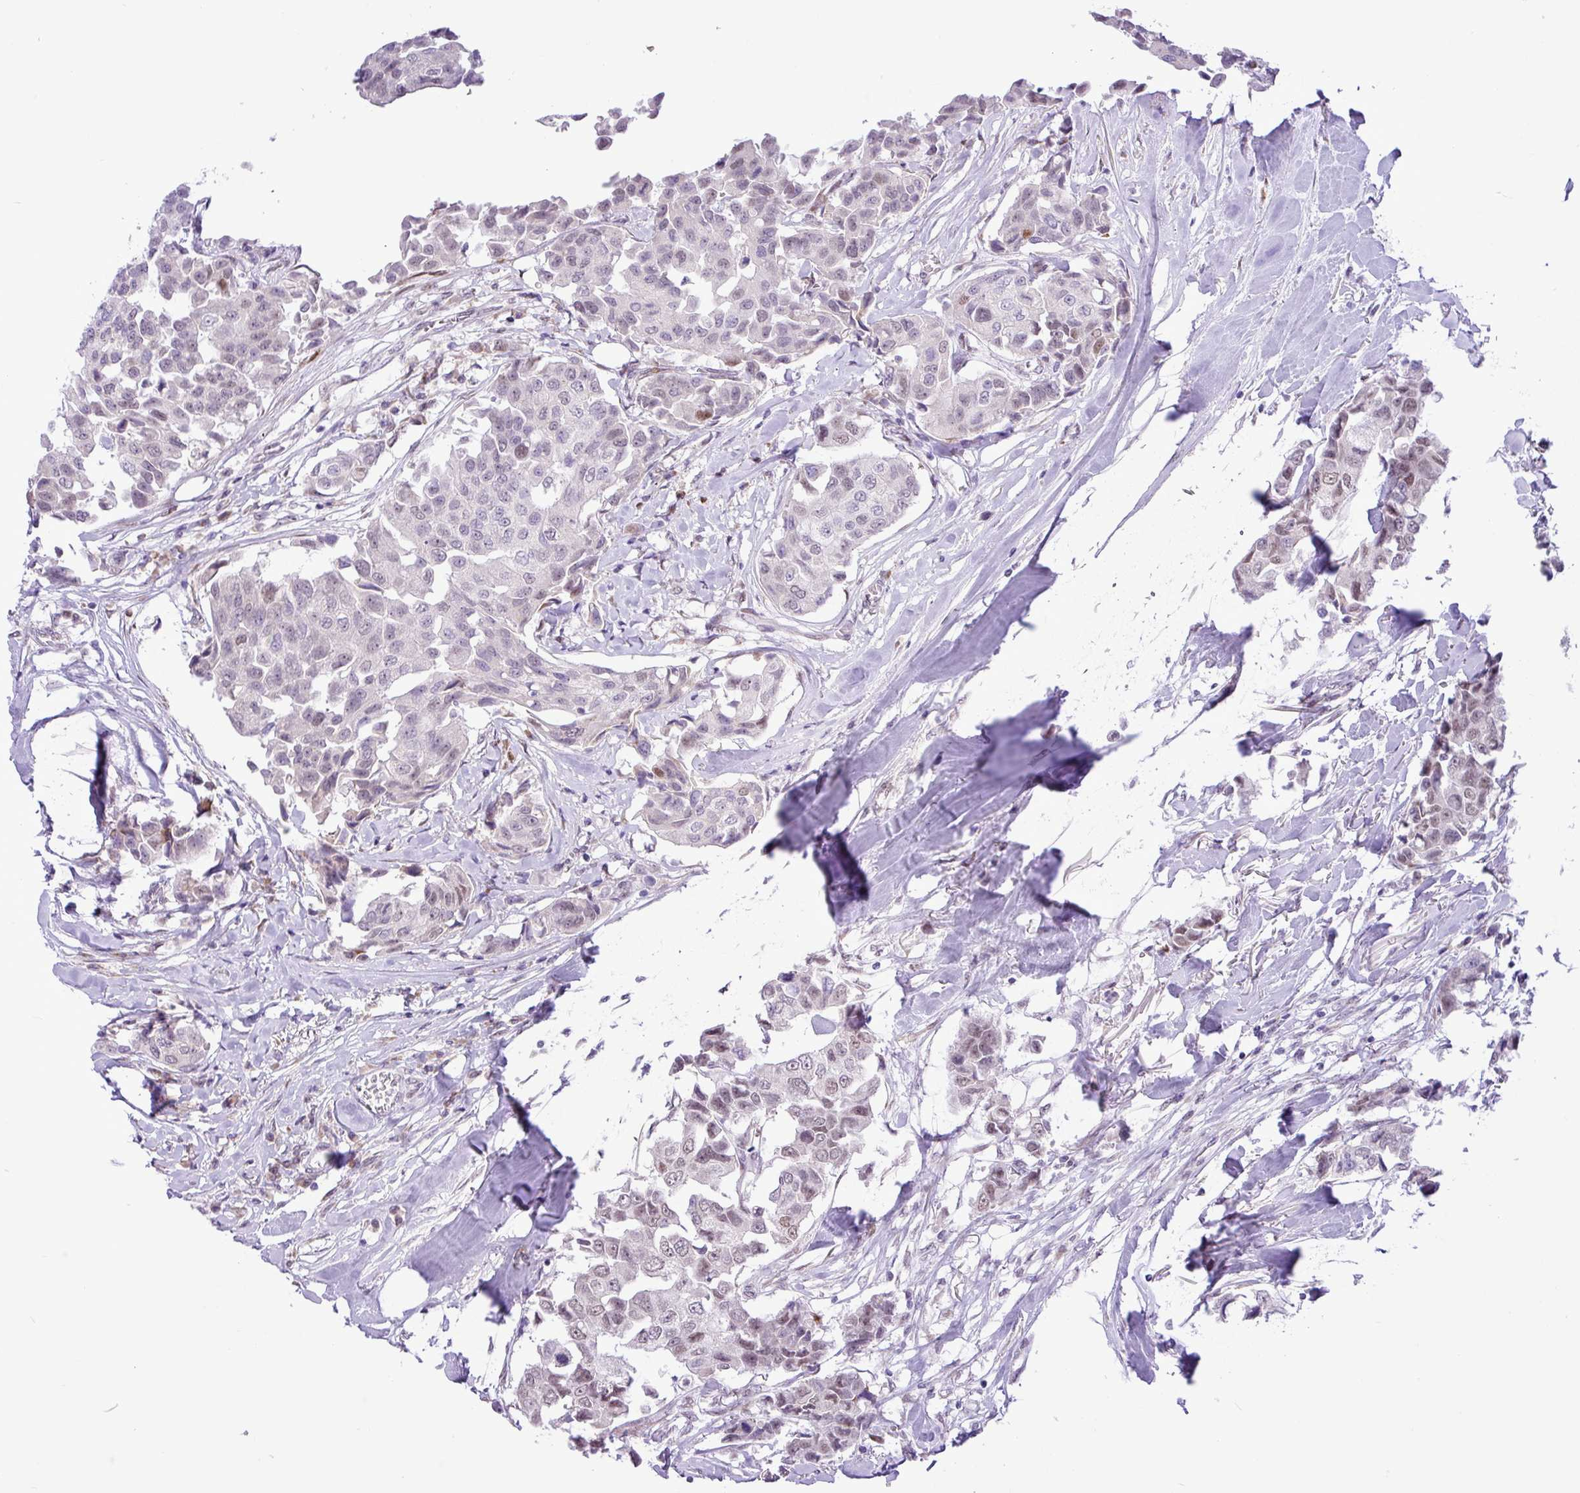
{"staining": {"intensity": "weak", "quantity": "<25%", "location": "nuclear"}, "tissue": "breast cancer", "cell_type": "Tumor cells", "image_type": "cancer", "snomed": [{"axis": "morphology", "description": "Duct carcinoma"}, {"axis": "topography", "description": "Breast"}], "caption": "This image is of breast cancer (infiltrating ductal carcinoma) stained with immunohistochemistry to label a protein in brown with the nuclei are counter-stained blue. There is no staining in tumor cells.", "gene": "ELOA2", "patient": {"sex": "female", "age": 80}}